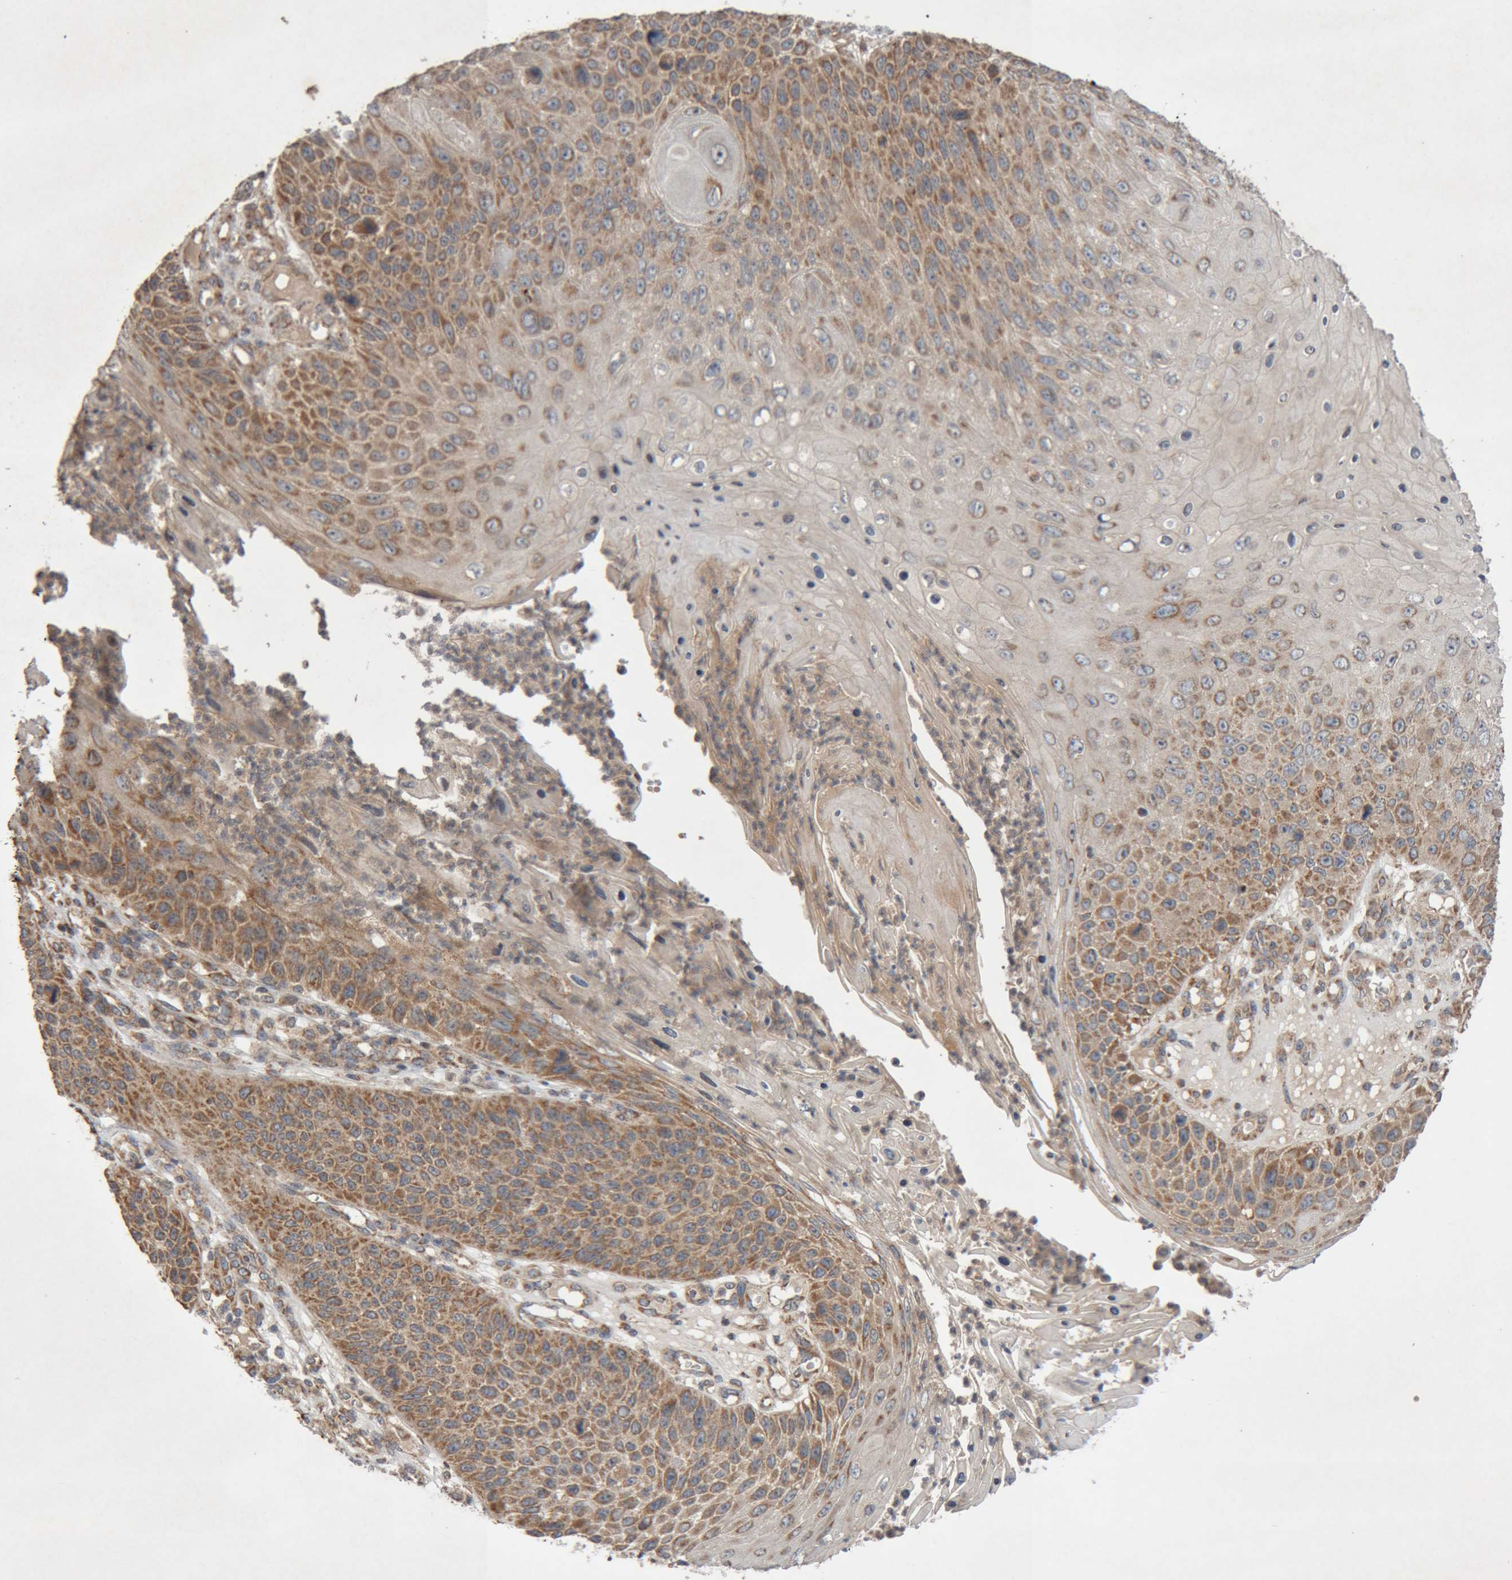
{"staining": {"intensity": "moderate", "quantity": ">75%", "location": "cytoplasmic/membranous"}, "tissue": "skin cancer", "cell_type": "Tumor cells", "image_type": "cancer", "snomed": [{"axis": "morphology", "description": "Squamous cell carcinoma, NOS"}, {"axis": "topography", "description": "Skin"}], "caption": "Immunohistochemistry image of neoplastic tissue: skin cancer stained using immunohistochemistry (IHC) demonstrates medium levels of moderate protein expression localized specifically in the cytoplasmic/membranous of tumor cells, appearing as a cytoplasmic/membranous brown color.", "gene": "KIF21B", "patient": {"sex": "female", "age": 88}}